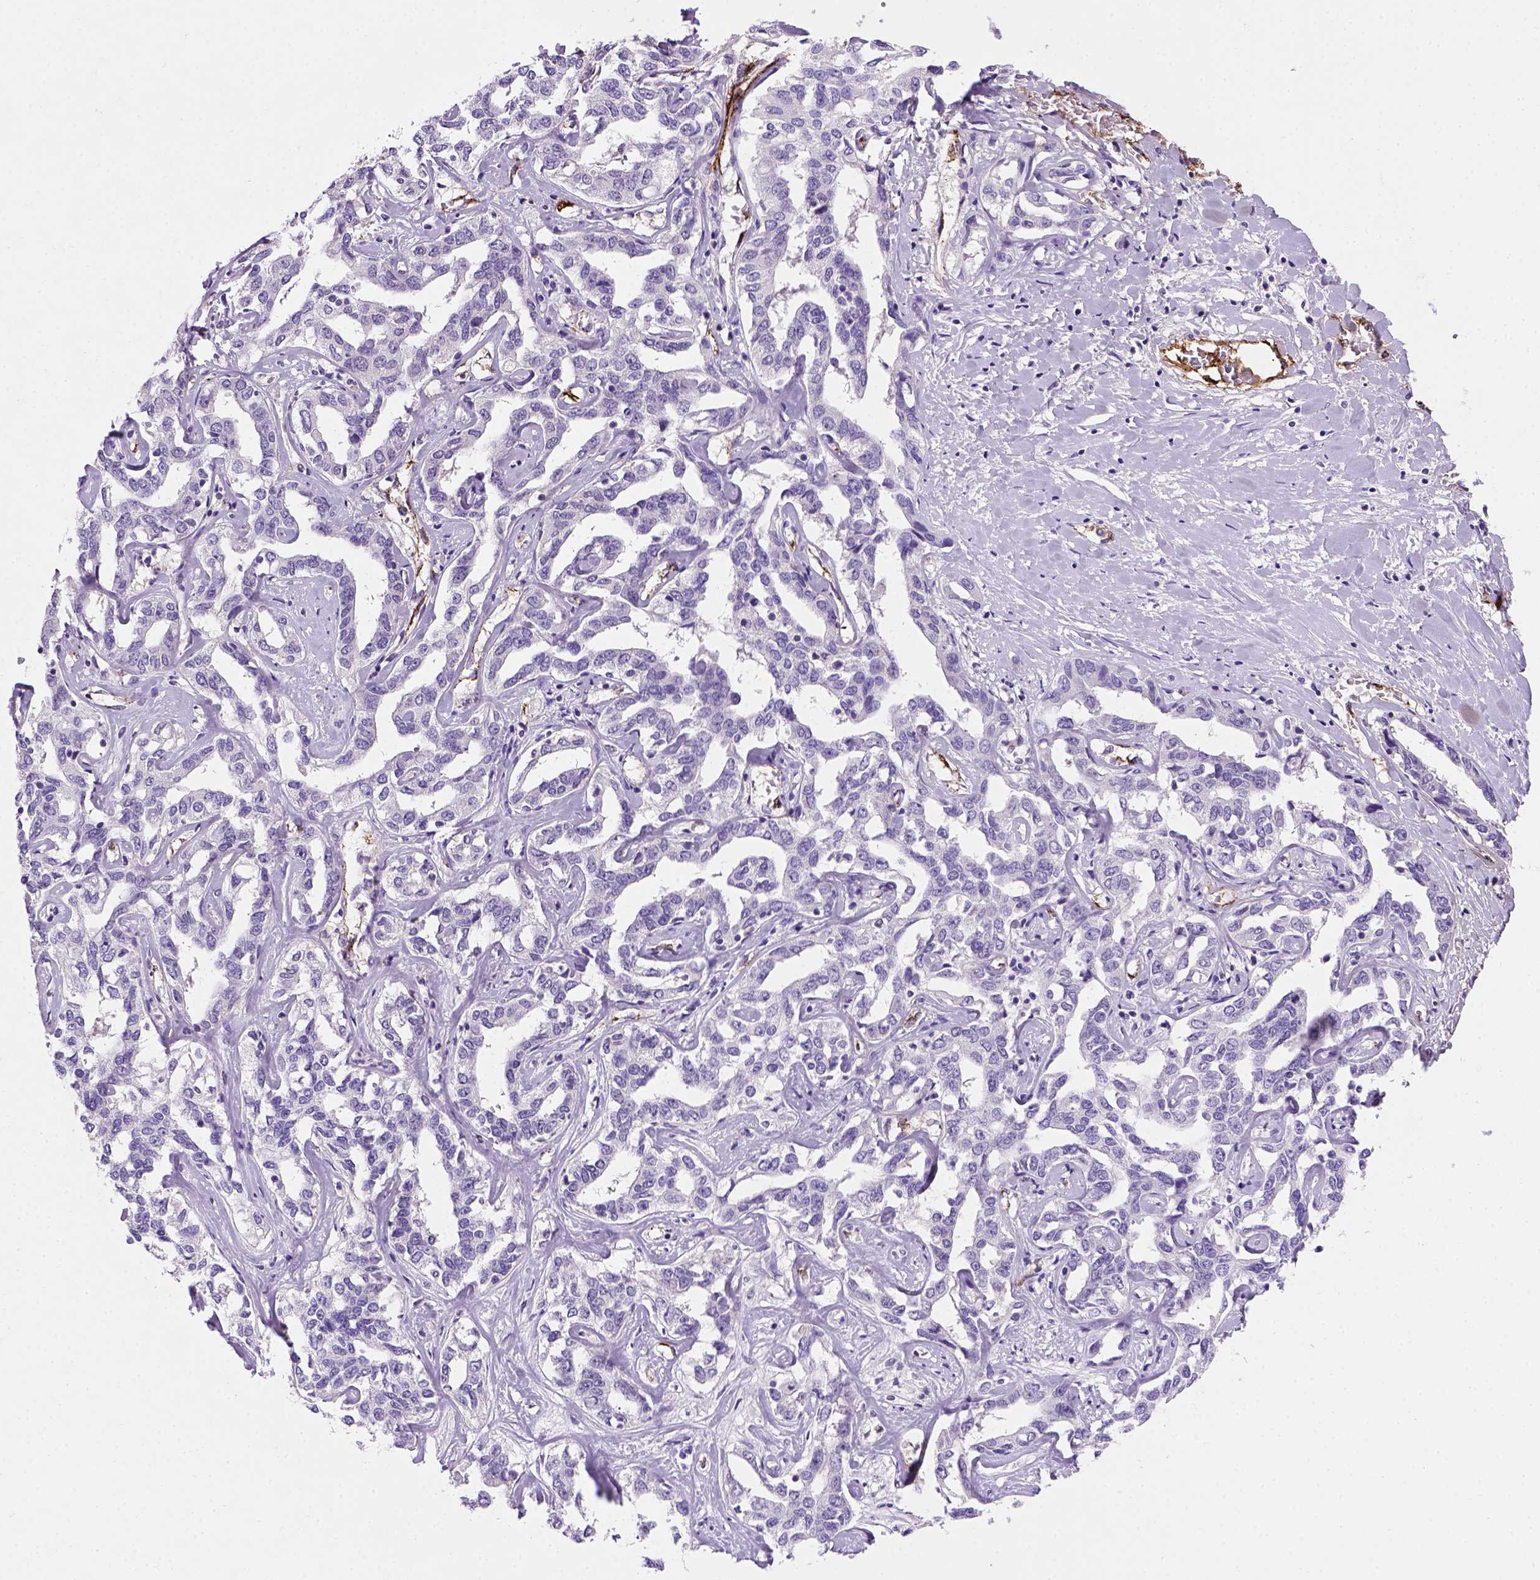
{"staining": {"intensity": "negative", "quantity": "none", "location": "none"}, "tissue": "liver cancer", "cell_type": "Tumor cells", "image_type": "cancer", "snomed": [{"axis": "morphology", "description": "Cholangiocarcinoma"}, {"axis": "topography", "description": "Liver"}], "caption": "An image of human liver cholangiocarcinoma is negative for staining in tumor cells.", "gene": "VWF", "patient": {"sex": "male", "age": 59}}